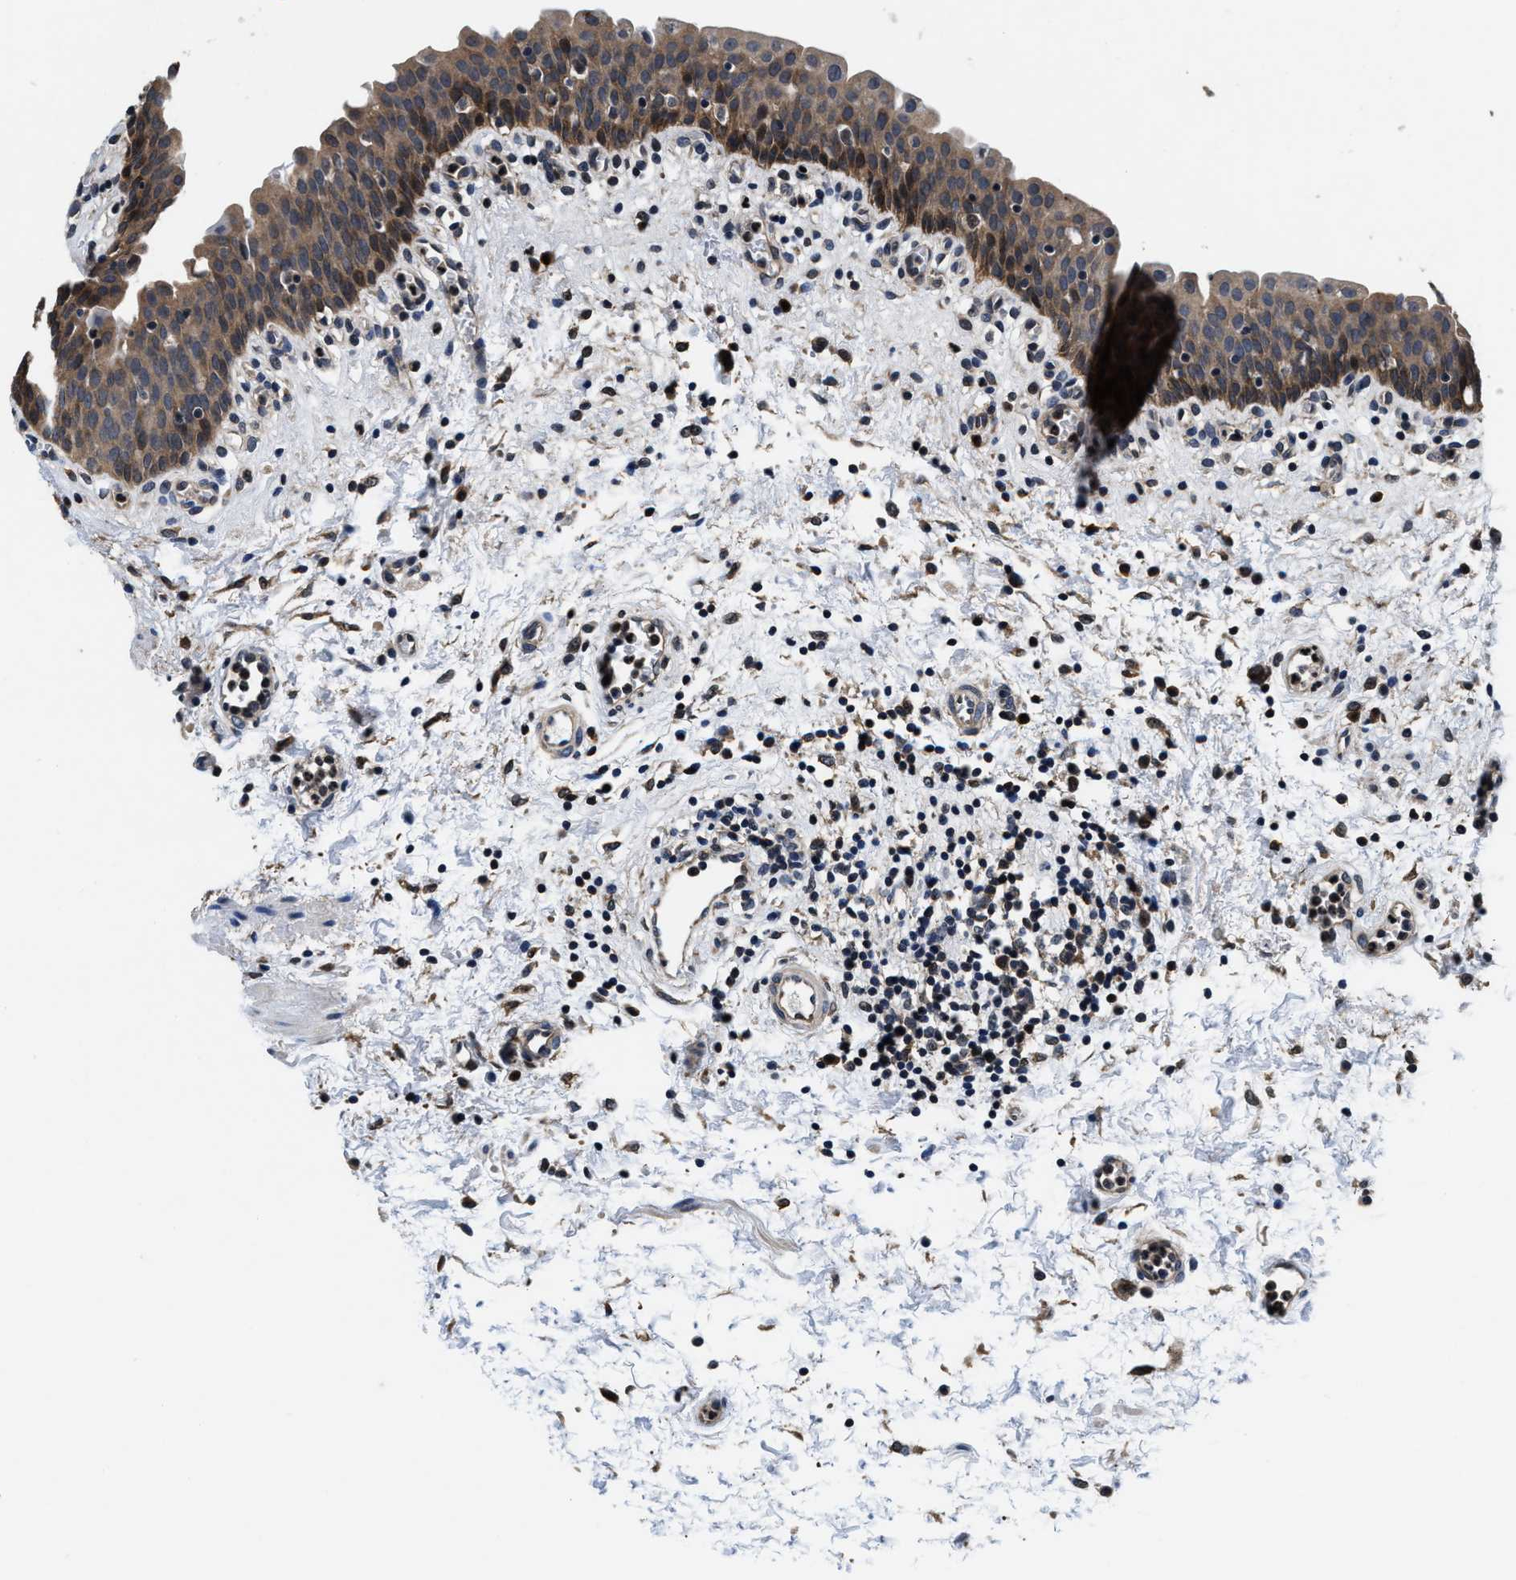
{"staining": {"intensity": "moderate", "quantity": ">75%", "location": "cytoplasmic/membranous"}, "tissue": "urinary bladder", "cell_type": "Urothelial cells", "image_type": "normal", "snomed": [{"axis": "morphology", "description": "Normal tissue, NOS"}, {"axis": "topography", "description": "Urinary bladder"}], "caption": "Immunohistochemistry (IHC) histopathology image of unremarkable urinary bladder: human urinary bladder stained using IHC demonstrates medium levels of moderate protein expression localized specifically in the cytoplasmic/membranous of urothelial cells, appearing as a cytoplasmic/membranous brown color.", "gene": "PHPT1", "patient": {"sex": "male", "age": 37}}